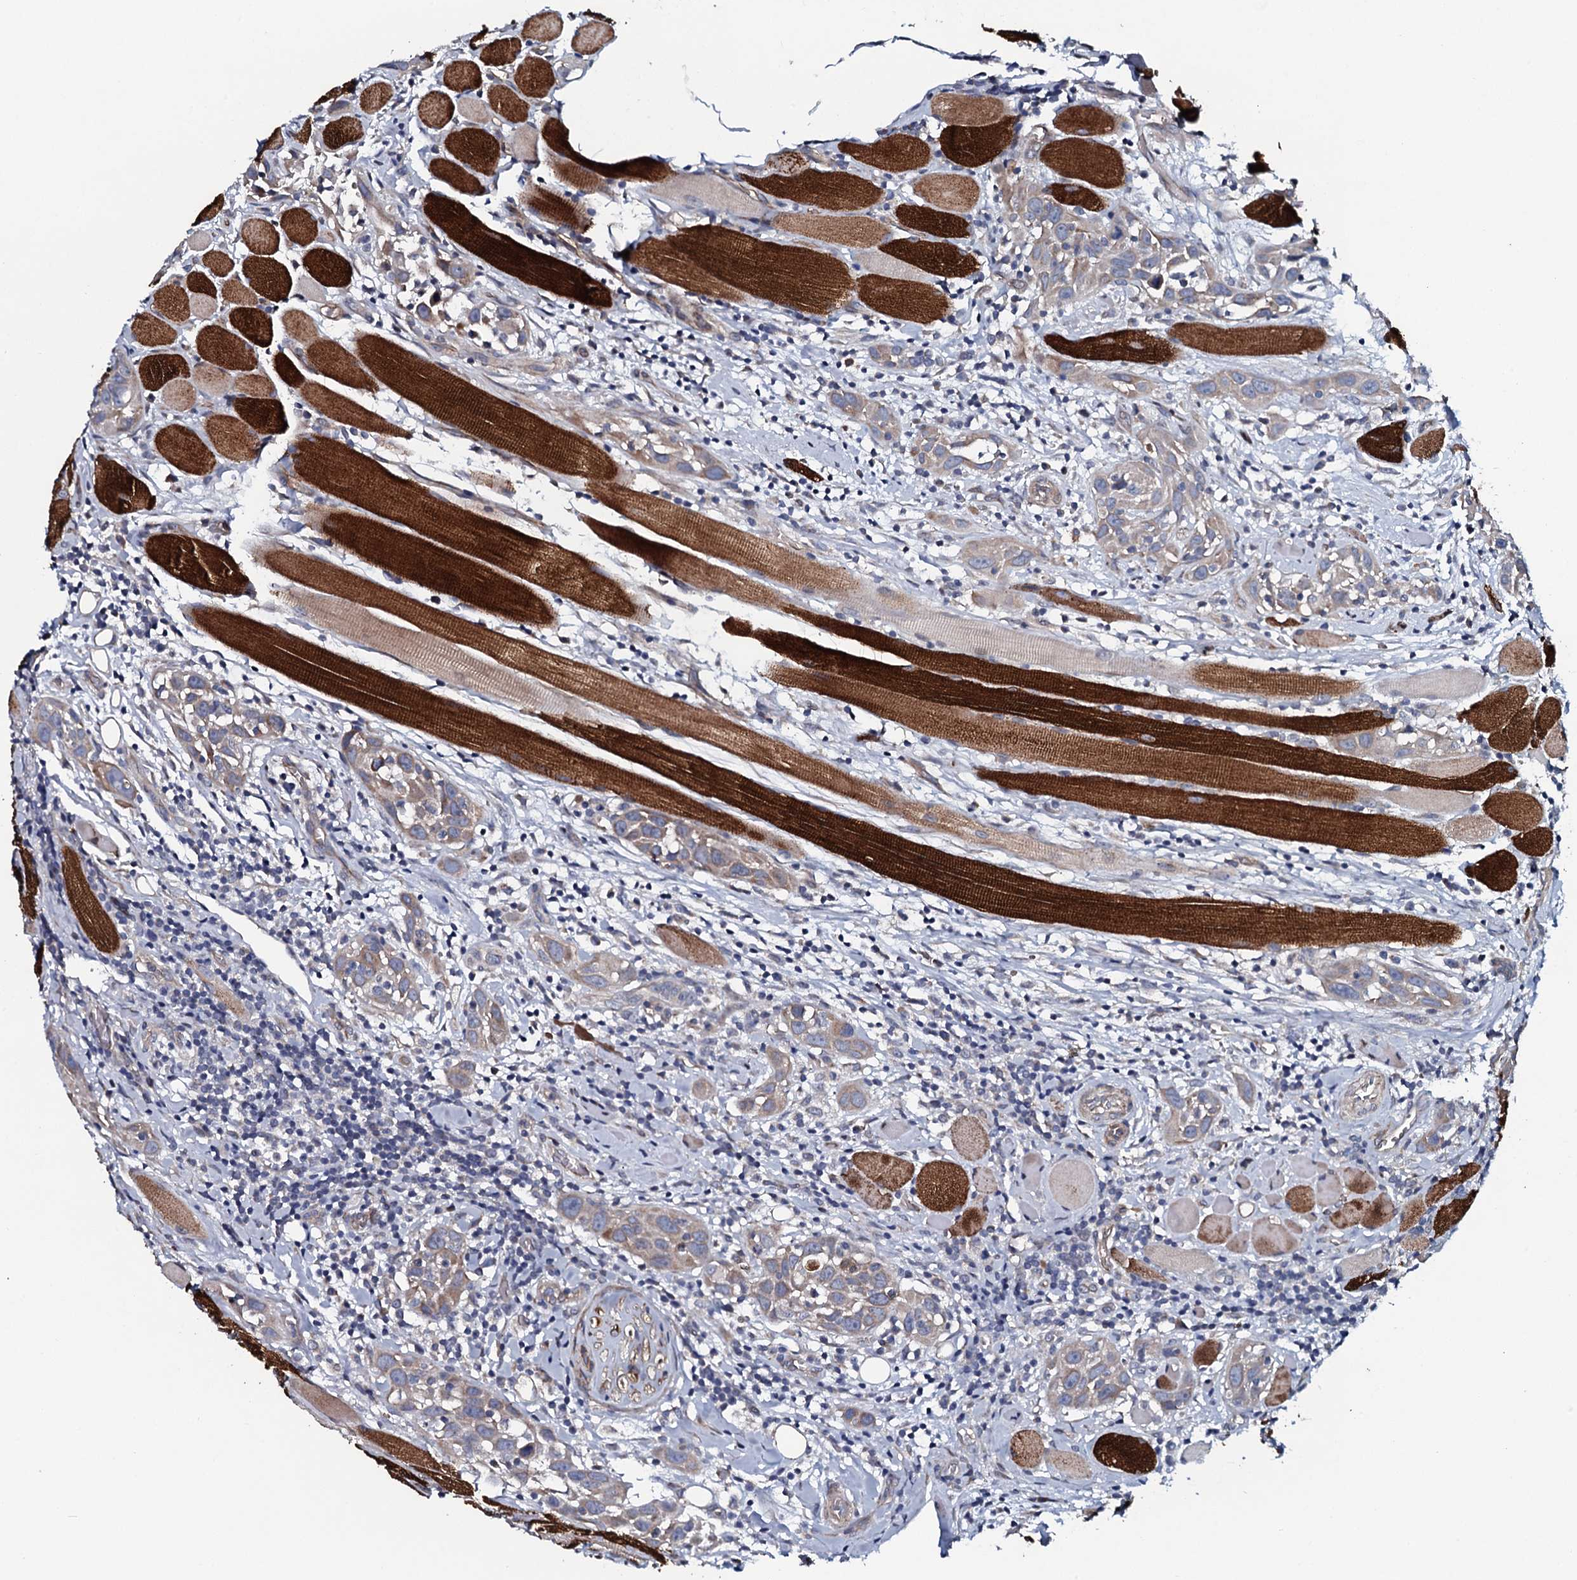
{"staining": {"intensity": "weak", "quantity": "<25%", "location": "cytoplasmic/membranous"}, "tissue": "head and neck cancer", "cell_type": "Tumor cells", "image_type": "cancer", "snomed": [{"axis": "morphology", "description": "Squamous cell carcinoma, NOS"}, {"axis": "topography", "description": "Oral tissue"}, {"axis": "topography", "description": "Head-Neck"}], "caption": "This is a histopathology image of IHC staining of squamous cell carcinoma (head and neck), which shows no staining in tumor cells.", "gene": "KCTD4", "patient": {"sex": "female", "age": 50}}